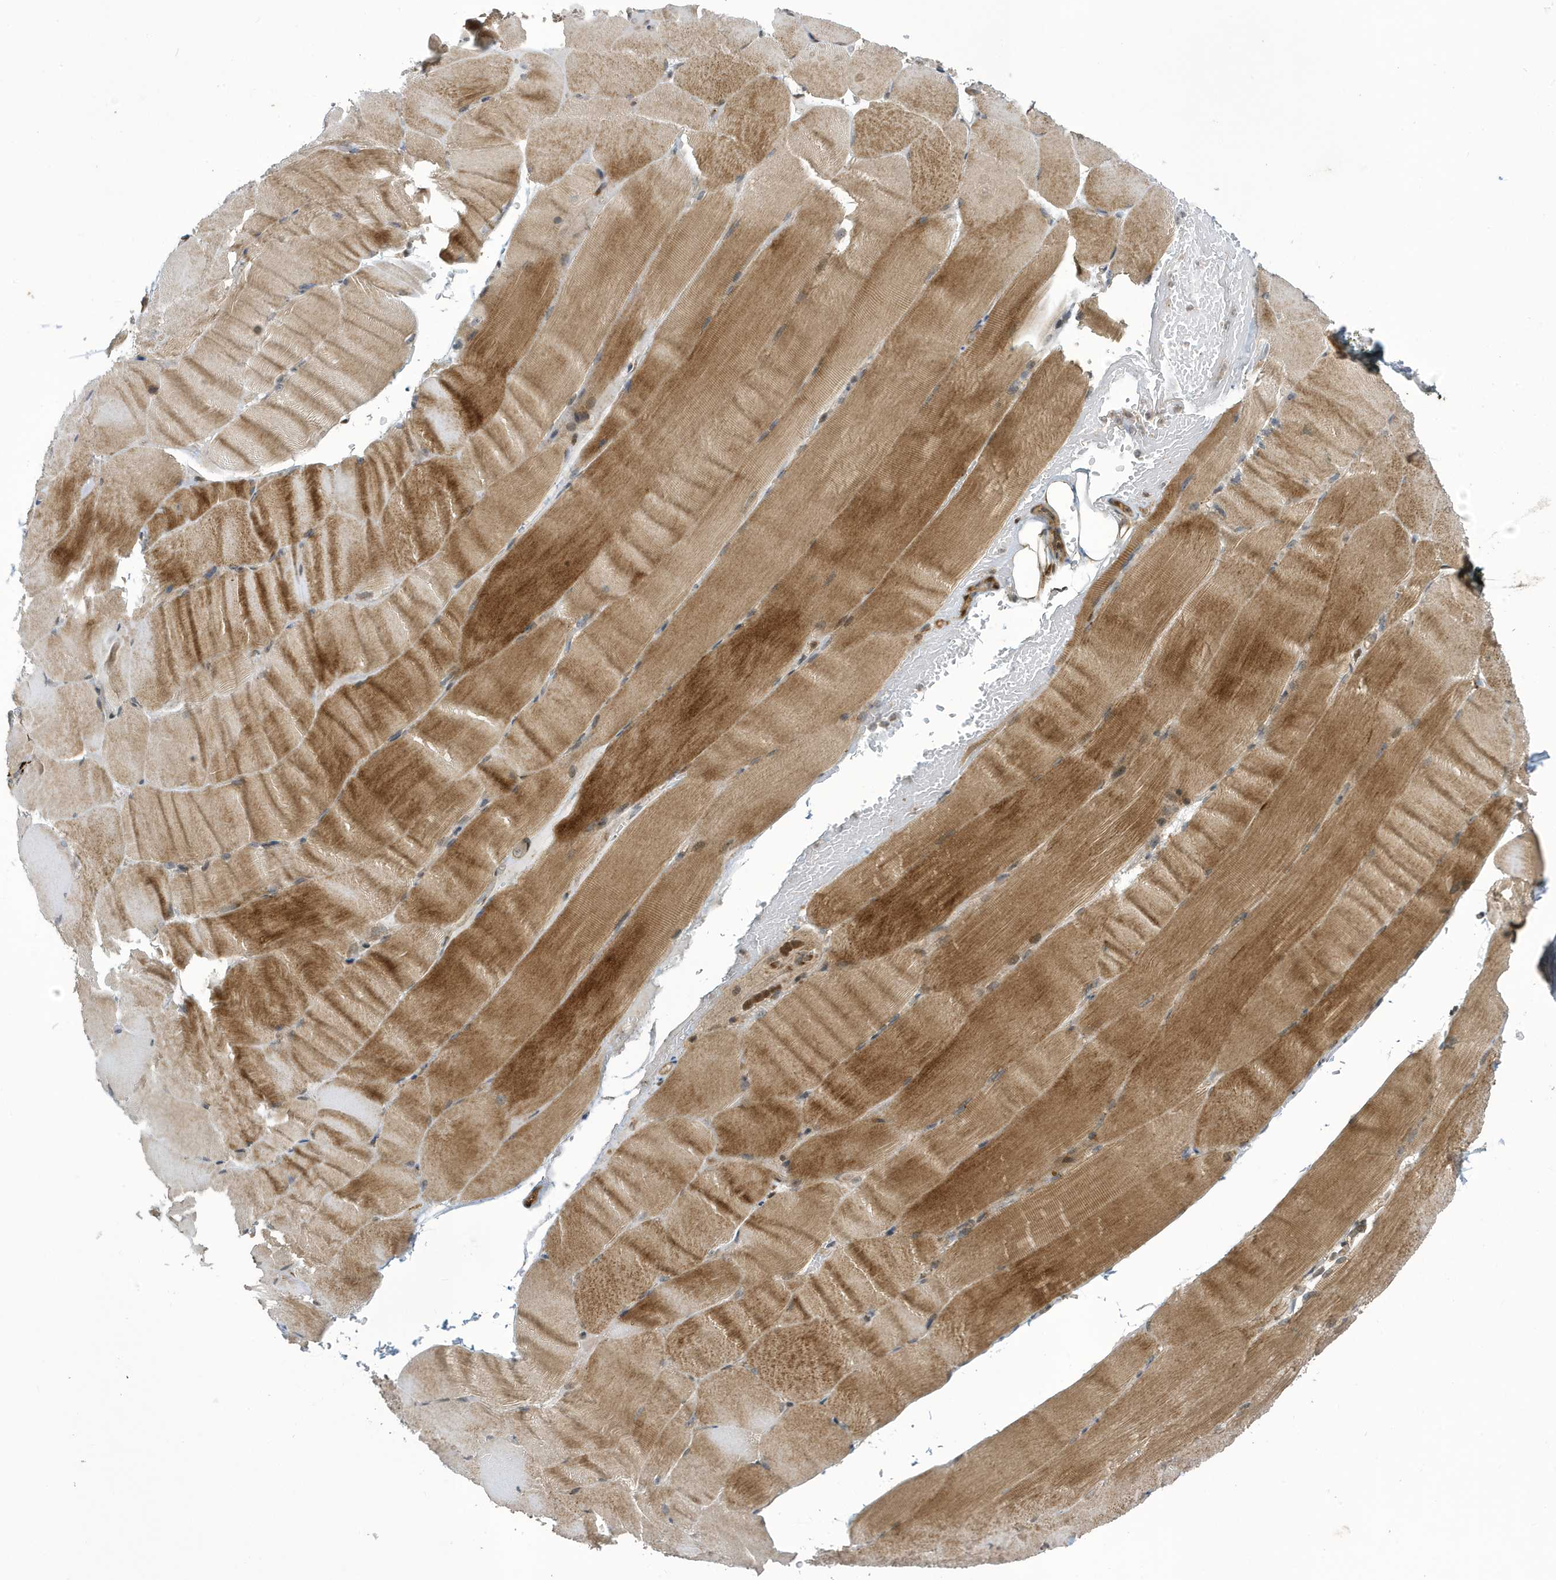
{"staining": {"intensity": "moderate", "quantity": "25%-75%", "location": "cytoplasmic/membranous"}, "tissue": "skeletal muscle", "cell_type": "Myocytes", "image_type": "normal", "snomed": [{"axis": "morphology", "description": "Normal tissue, NOS"}, {"axis": "topography", "description": "Skeletal muscle"}, {"axis": "topography", "description": "Parathyroid gland"}], "caption": "Immunohistochemical staining of benign skeletal muscle reveals 25%-75% levels of moderate cytoplasmic/membranous protein expression in approximately 25%-75% of myocytes.", "gene": "NCOA7", "patient": {"sex": "female", "age": 37}}